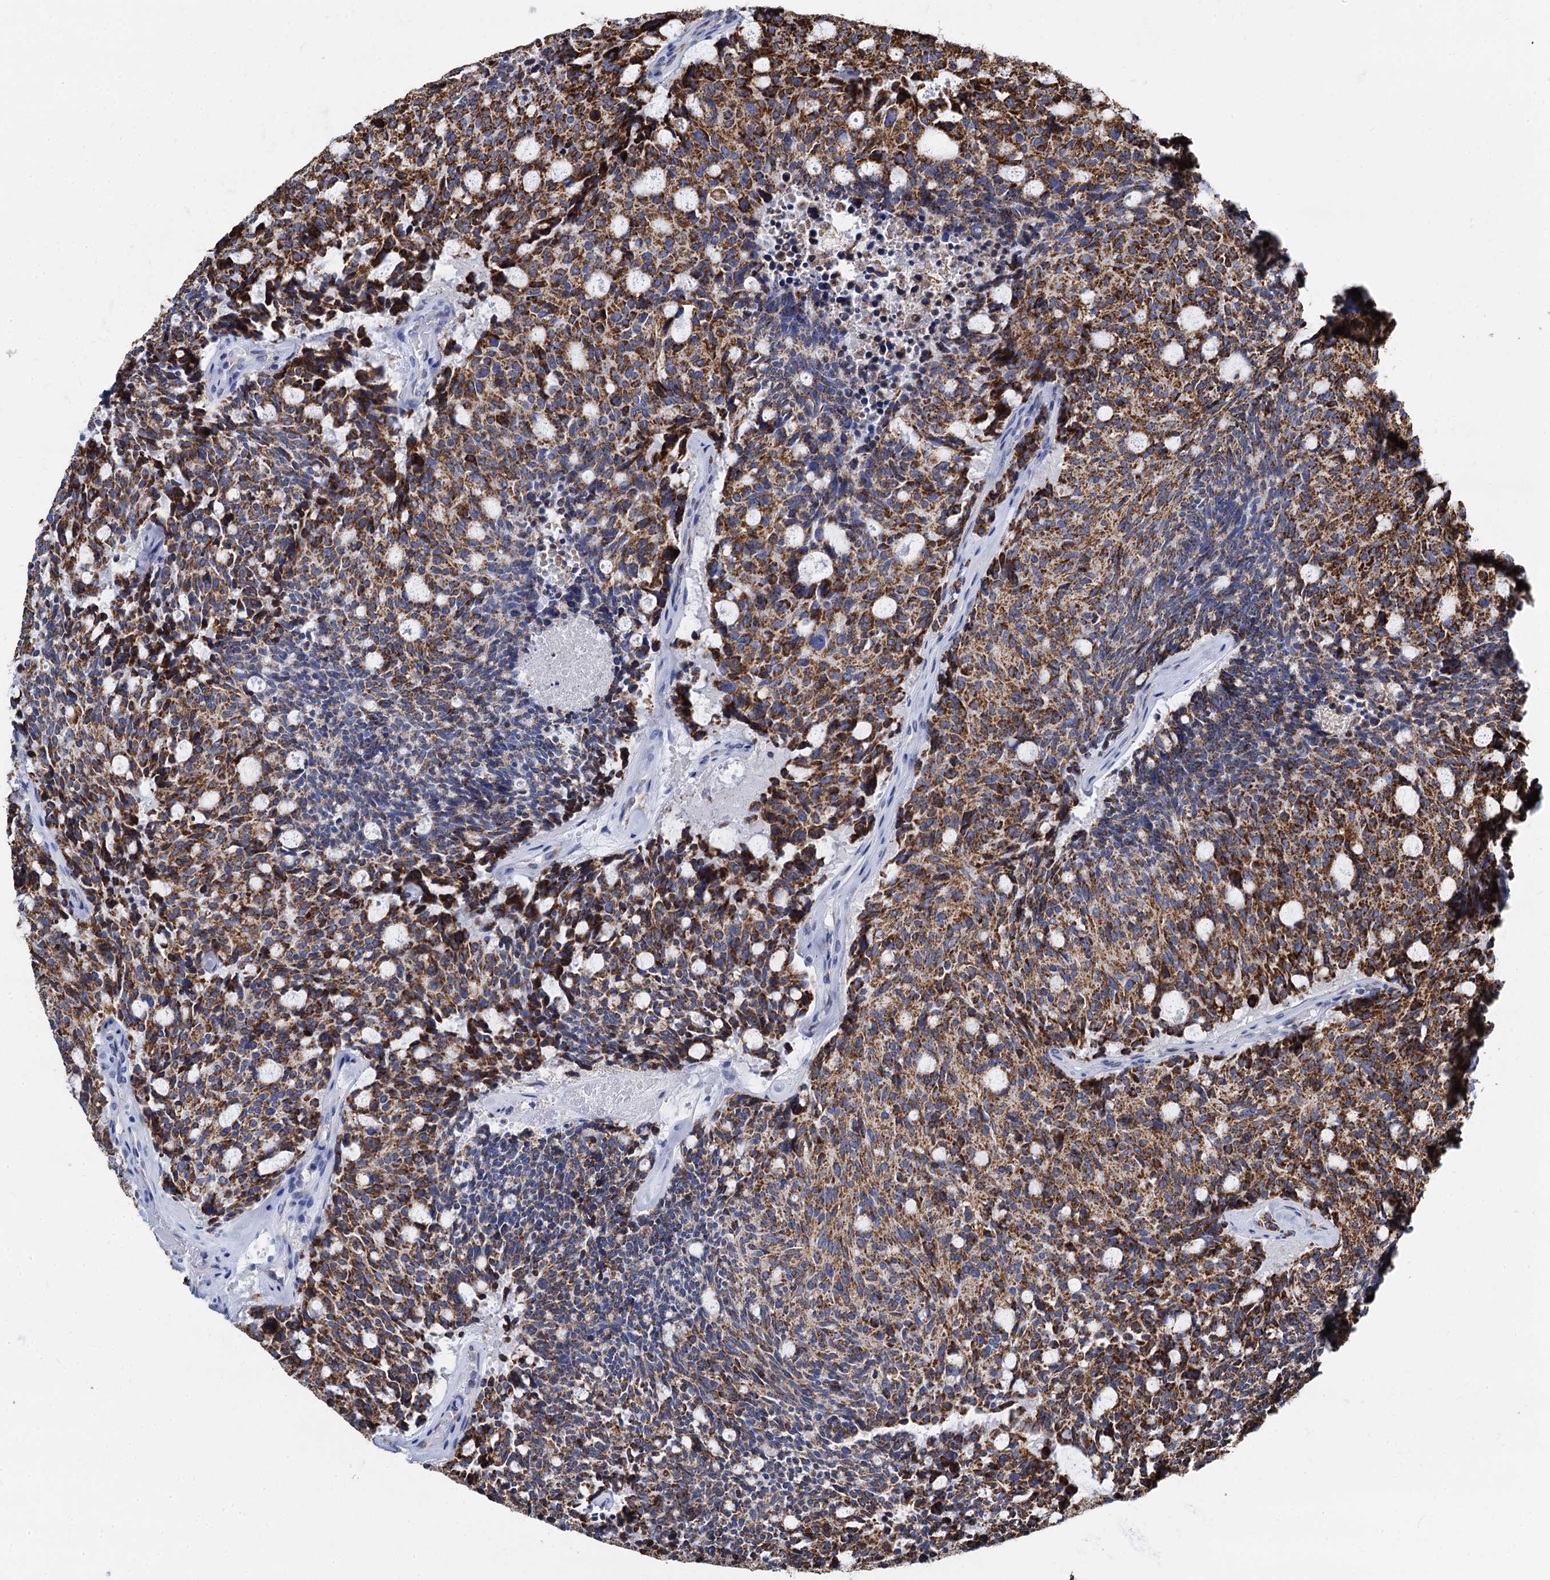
{"staining": {"intensity": "strong", "quantity": ">75%", "location": "cytoplasmic/membranous"}, "tissue": "carcinoid", "cell_type": "Tumor cells", "image_type": "cancer", "snomed": [{"axis": "morphology", "description": "Carcinoid, malignant, NOS"}, {"axis": "topography", "description": "Pancreas"}], "caption": "This photomicrograph shows carcinoid stained with IHC to label a protein in brown. The cytoplasmic/membranous of tumor cells show strong positivity for the protein. Nuclei are counter-stained blue.", "gene": "TIMM10", "patient": {"sex": "female", "age": 54}}